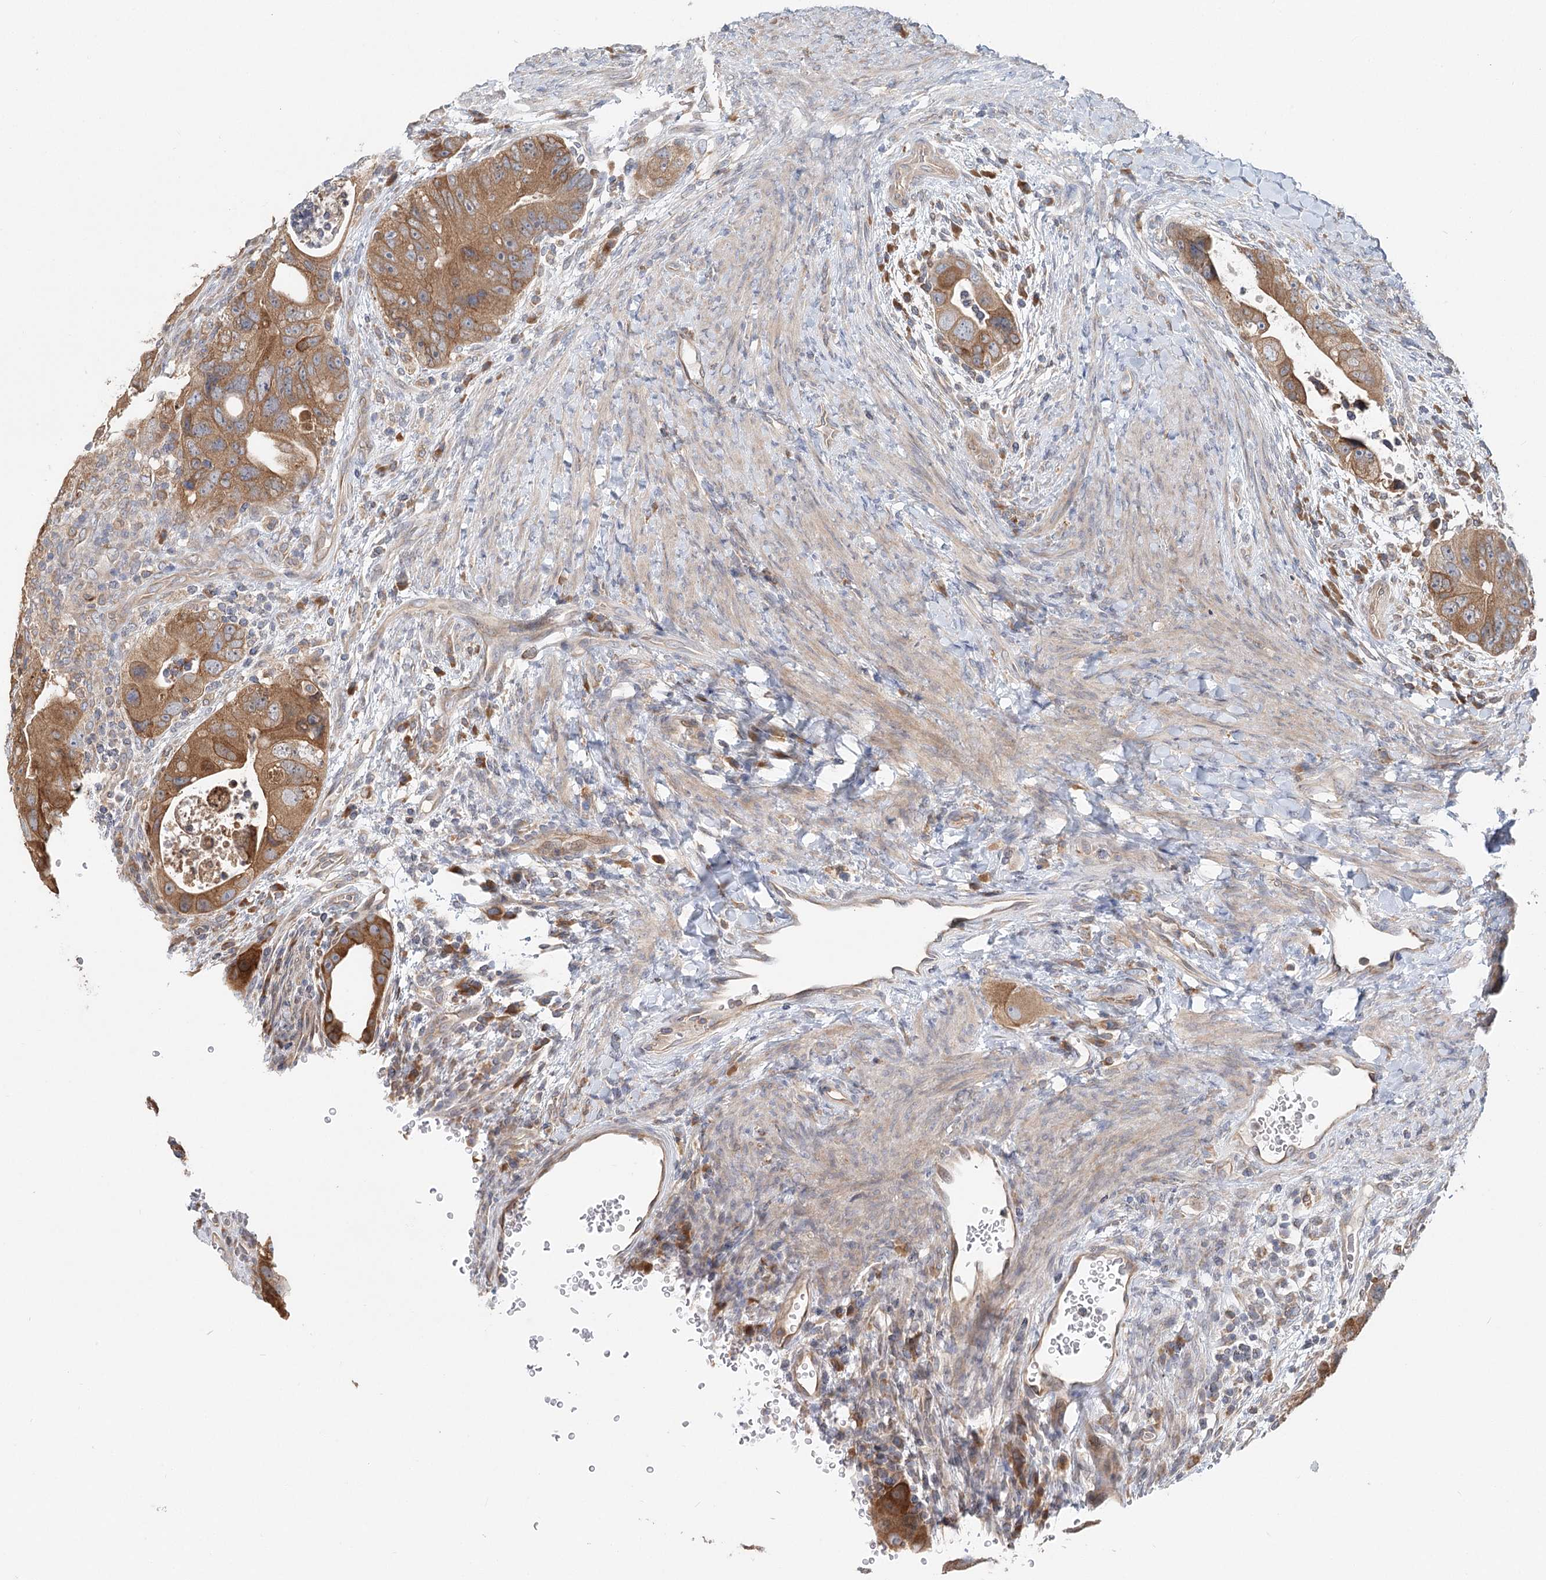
{"staining": {"intensity": "moderate", "quantity": ">75%", "location": "cytoplasmic/membranous"}, "tissue": "colorectal cancer", "cell_type": "Tumor cells", "image_type": "cancer", "snomed": [{"axis": "morphology", "description": "Adenocarcinoma, NOS"}, {"axis": "topography", "description": "Rectum"}], "caption": "The immunohistochemical stain highlights moderate cytoplasmic/membranous expression in tumor cells of colorectal cancer tissue.", "gene": "PAIP2", "patient": {"sex": "male", "age": 59}}